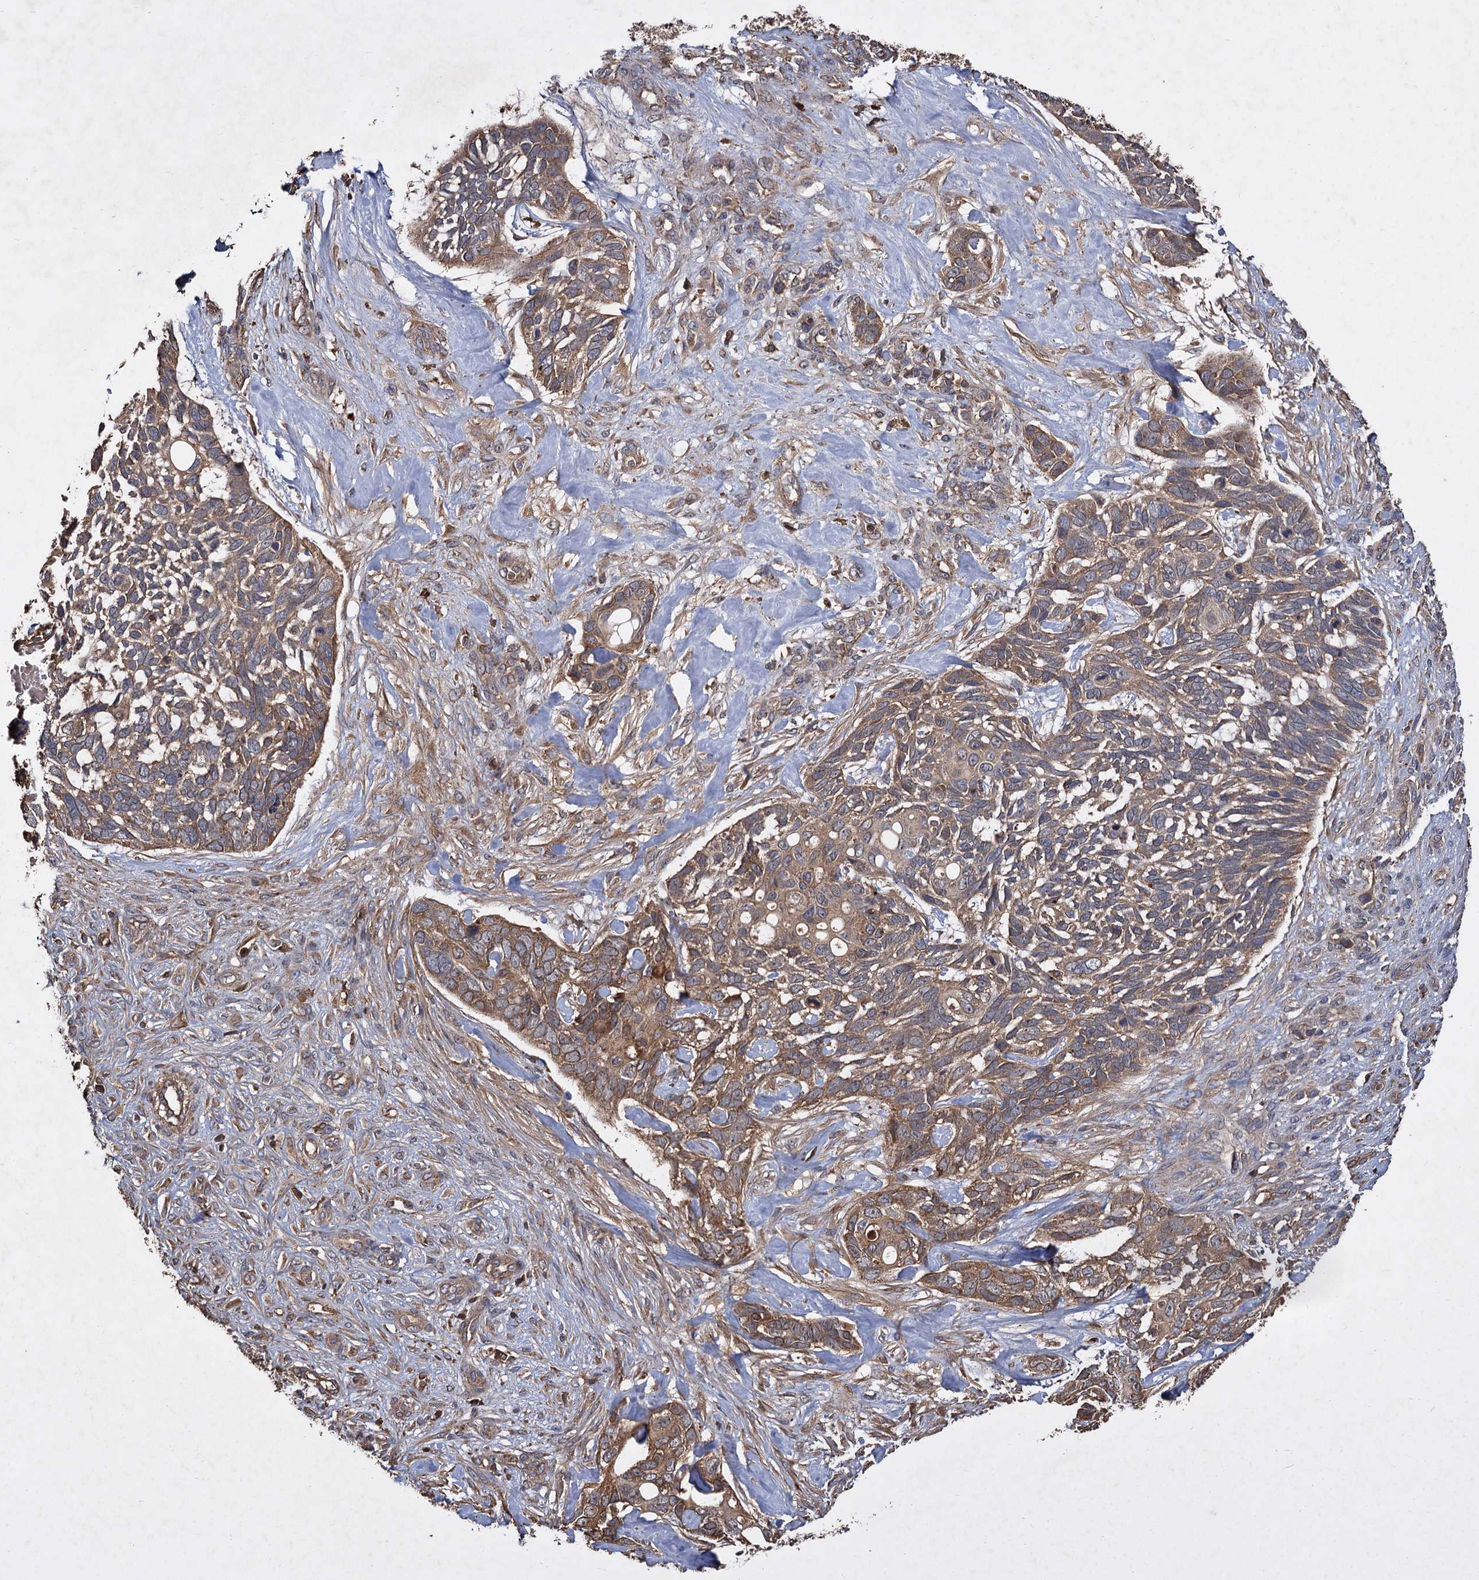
{"staining": {"intensity": "moderate", "quantity": ">75%", "location": "cytoplasmic/membranous"}, "tissue": "skin cancer", "cell_type": "Tumor cells", "image_type": "cancer", "snomed": [{"axis": "morphology", "description": "Basal cell carcinoma"}, {"axis": "topography", "description": "Skin"}], "caption": "IHC staining of skin cancer, which reveals medium levels of moderate cytoplasmic/membranous staining in approximately >75% of tumor cells indicating moderate cytoplasmic/membranous protein staining. The staining was performed using DAB (3,3'-diaminobenzidine) (brown) for protein detection and nuclei were counterstained in hematoxylin (blue).", "gene": "GCLC", "patient": {"sex": "male", "age": 88}}